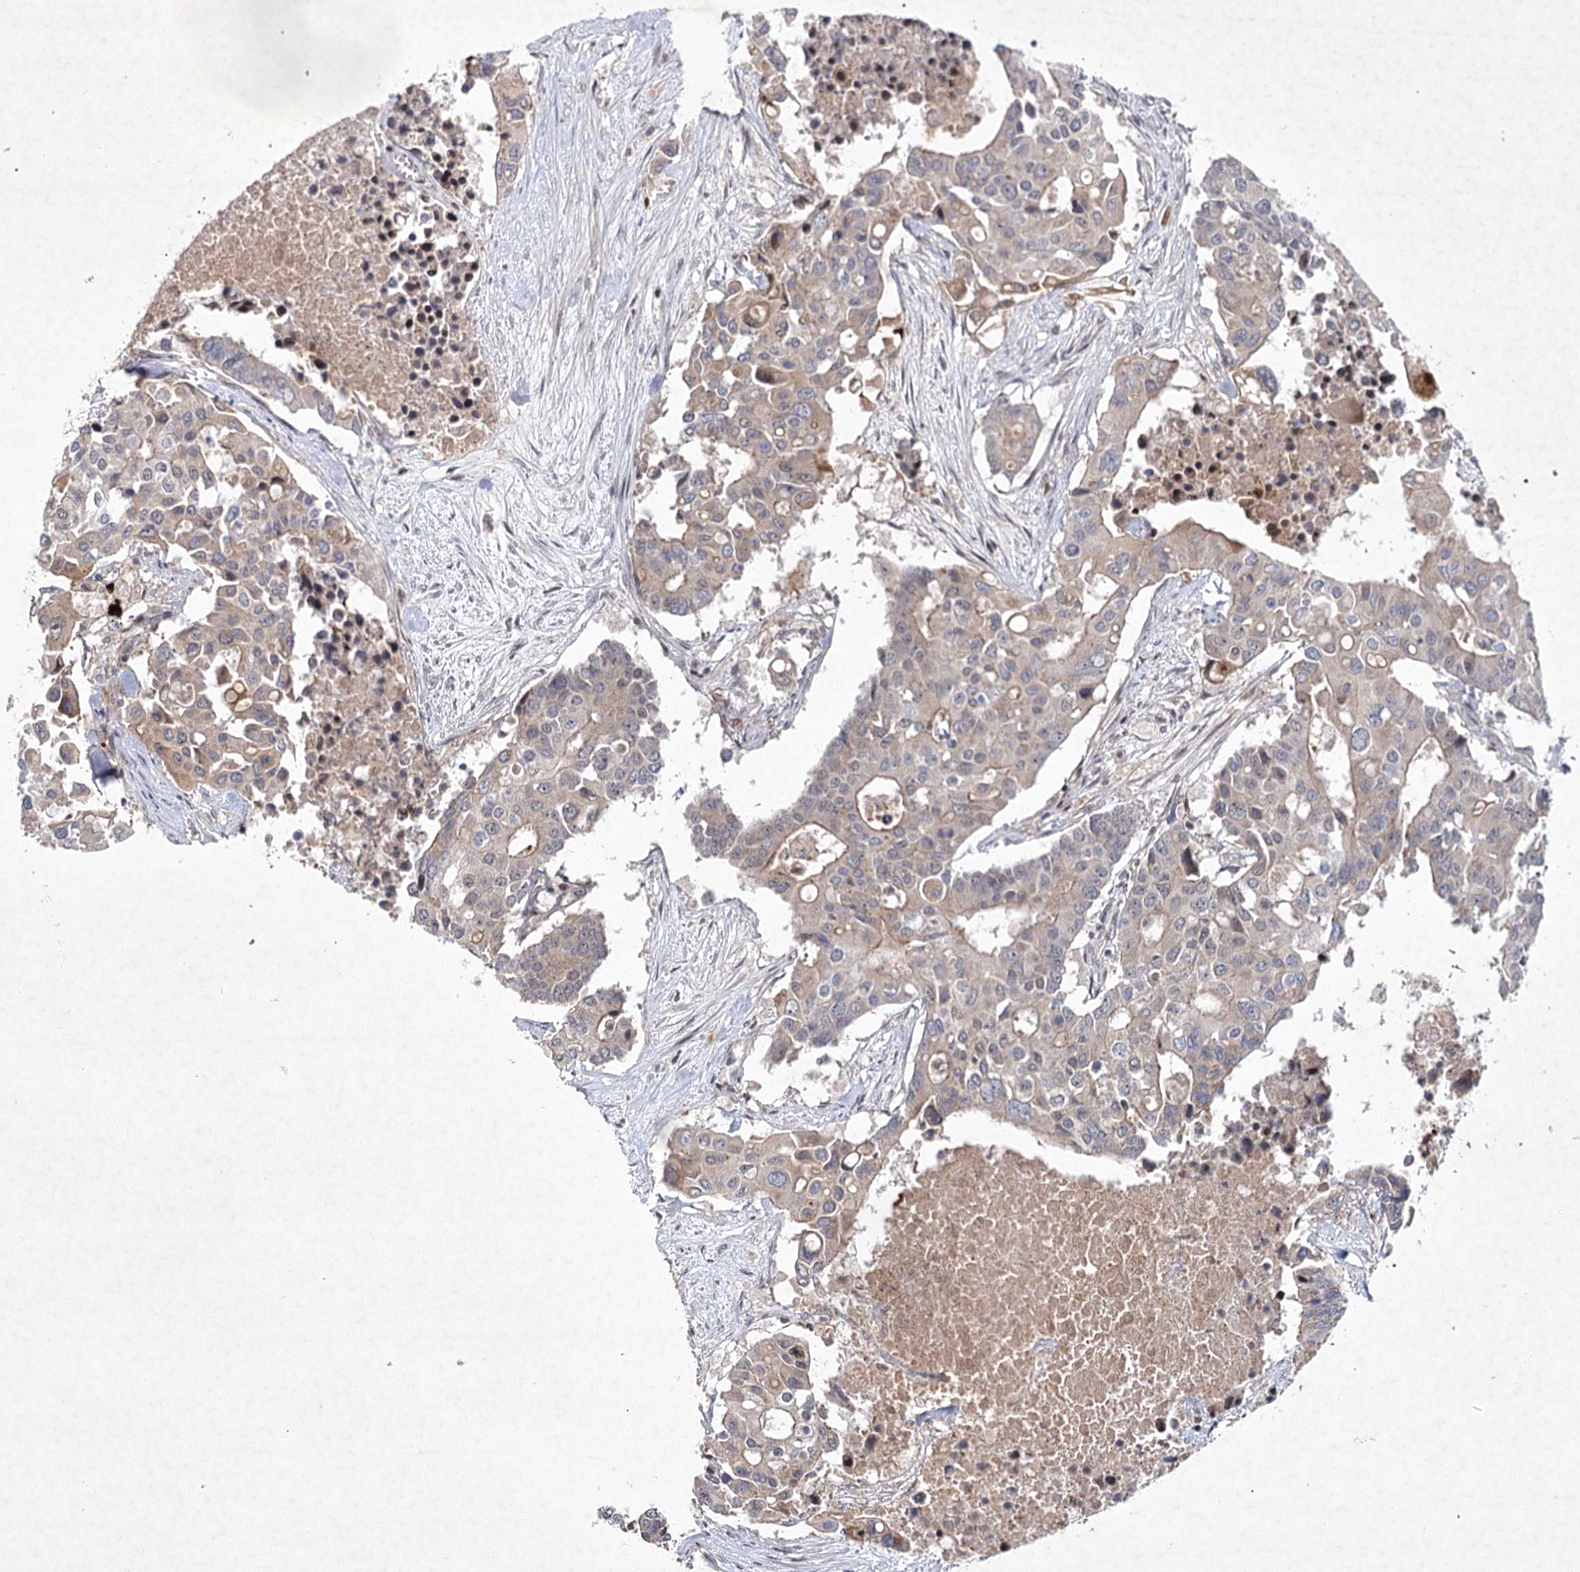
{"staining": {"intensity": "weak", "quantity": "<25%", "location": "cytoplasmic/membranous"}, "tissue": "colorectal cancer", "cell_type": "Tumor cells", "image_type": "cancer", "snomed": [{"axis": "morphology", "description": "Adenocarcinoma, NOS"}, {"axis": "topography", "description": "Colon"}], "caption": "A photomicrograph of human colorectal adenocarcinoma is negative for staining in tumor cells. (Immunohistochemistry (ihc), brightfield microscopy, high magnification).", "gene": "MAP3K13", "patient": {"sex": "male", "age": 77}}